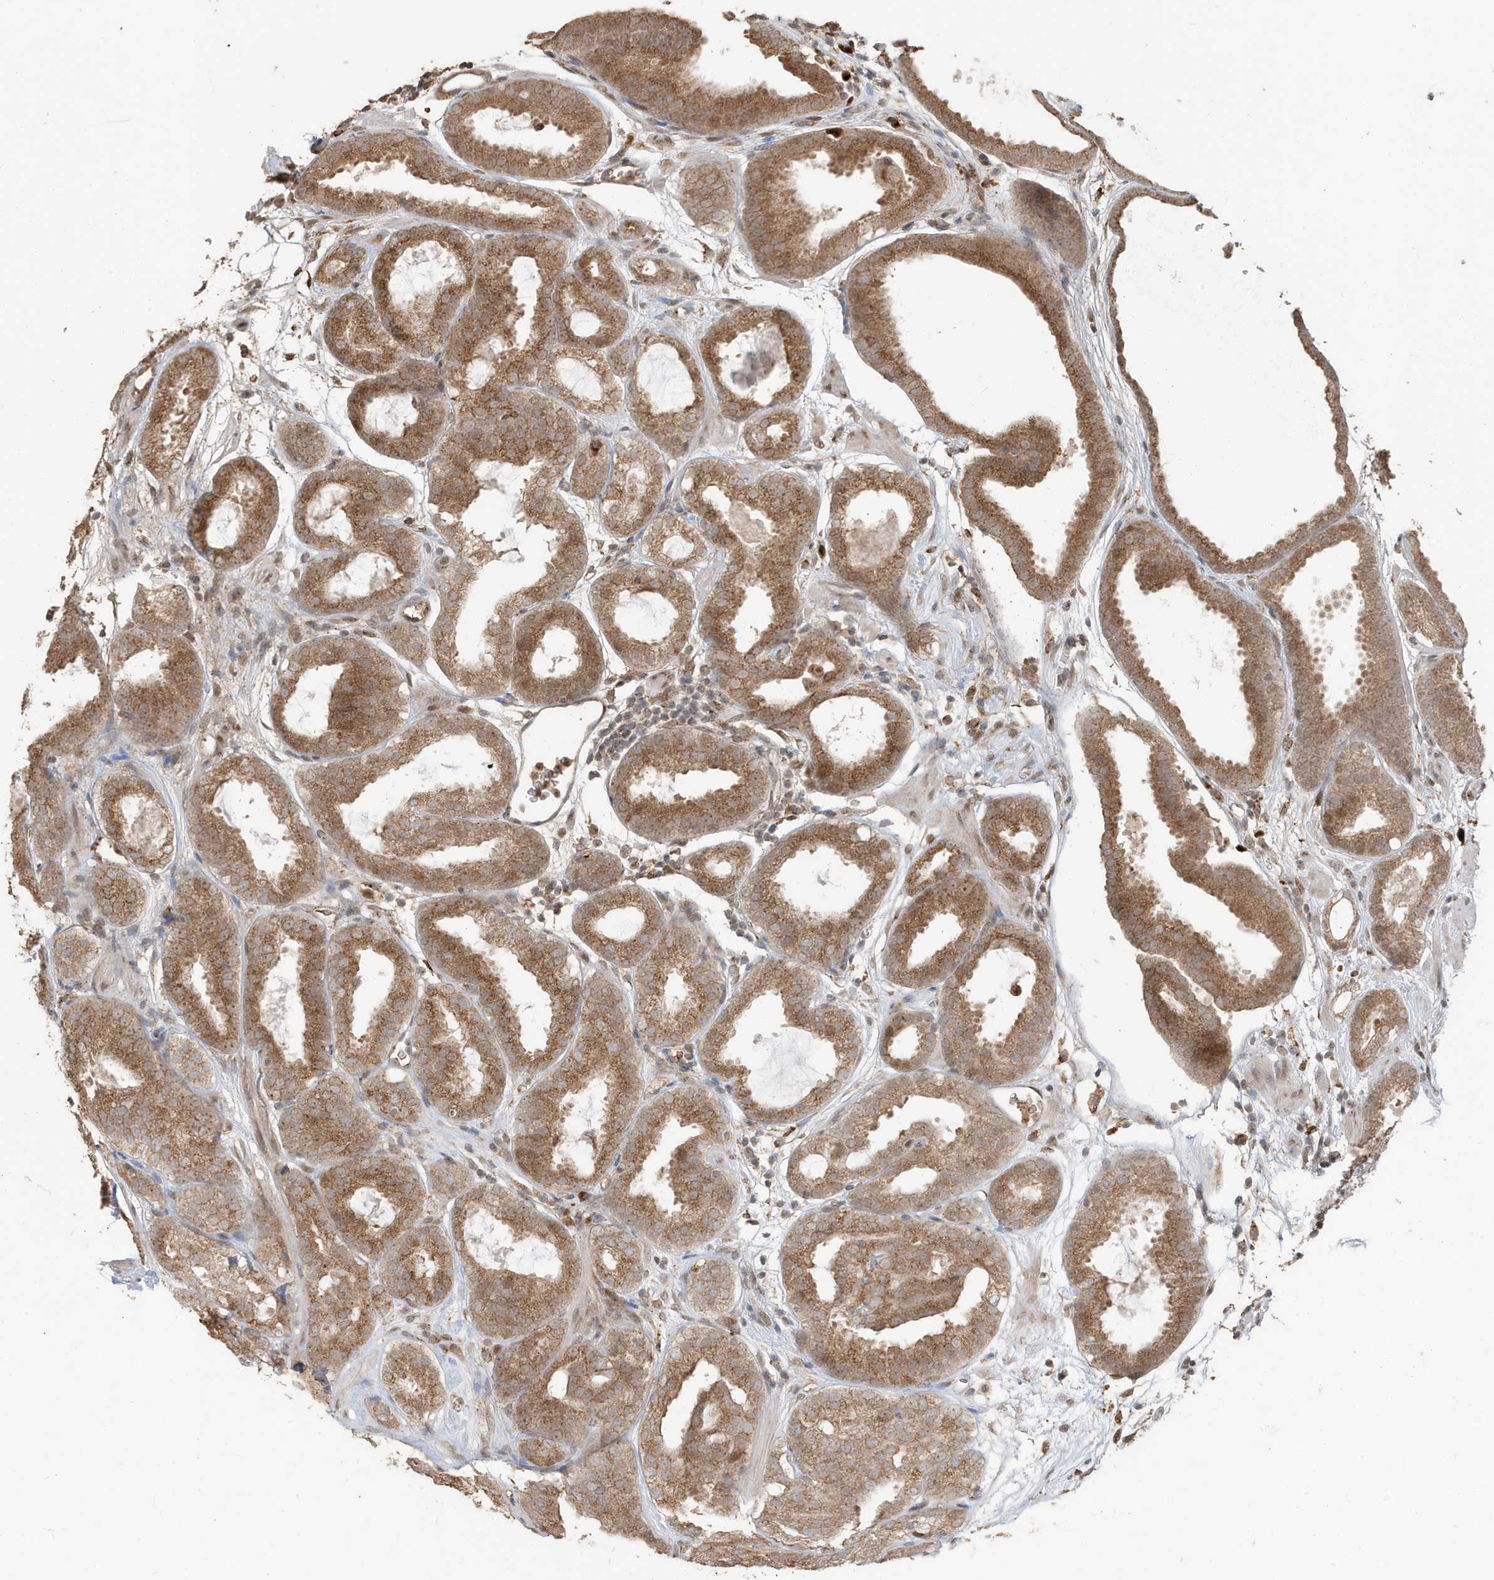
{"staining": {"intensity": "moderate", "quantity": ">75%", "location": "cytoplasmic/membranous"}, "tissue": "prostate cancer", "cell_type": "Tumor cells", "image_type": "cancer", "snomed": [{"axis": "morphology", "description": "Adenocarcinoma, Low grade"}, {"axis": "topography", "description": "Prostate"}], "caption": "Adenocarcinoma (low-grade) (prostate) tissue demonstrates moderate cytoplasmic/membranous expression in approximately >75% of tumor cells, visualized by immunohistochemistry.", "gene": "RER1", "patient": {"sex": "male", "age": 69}}